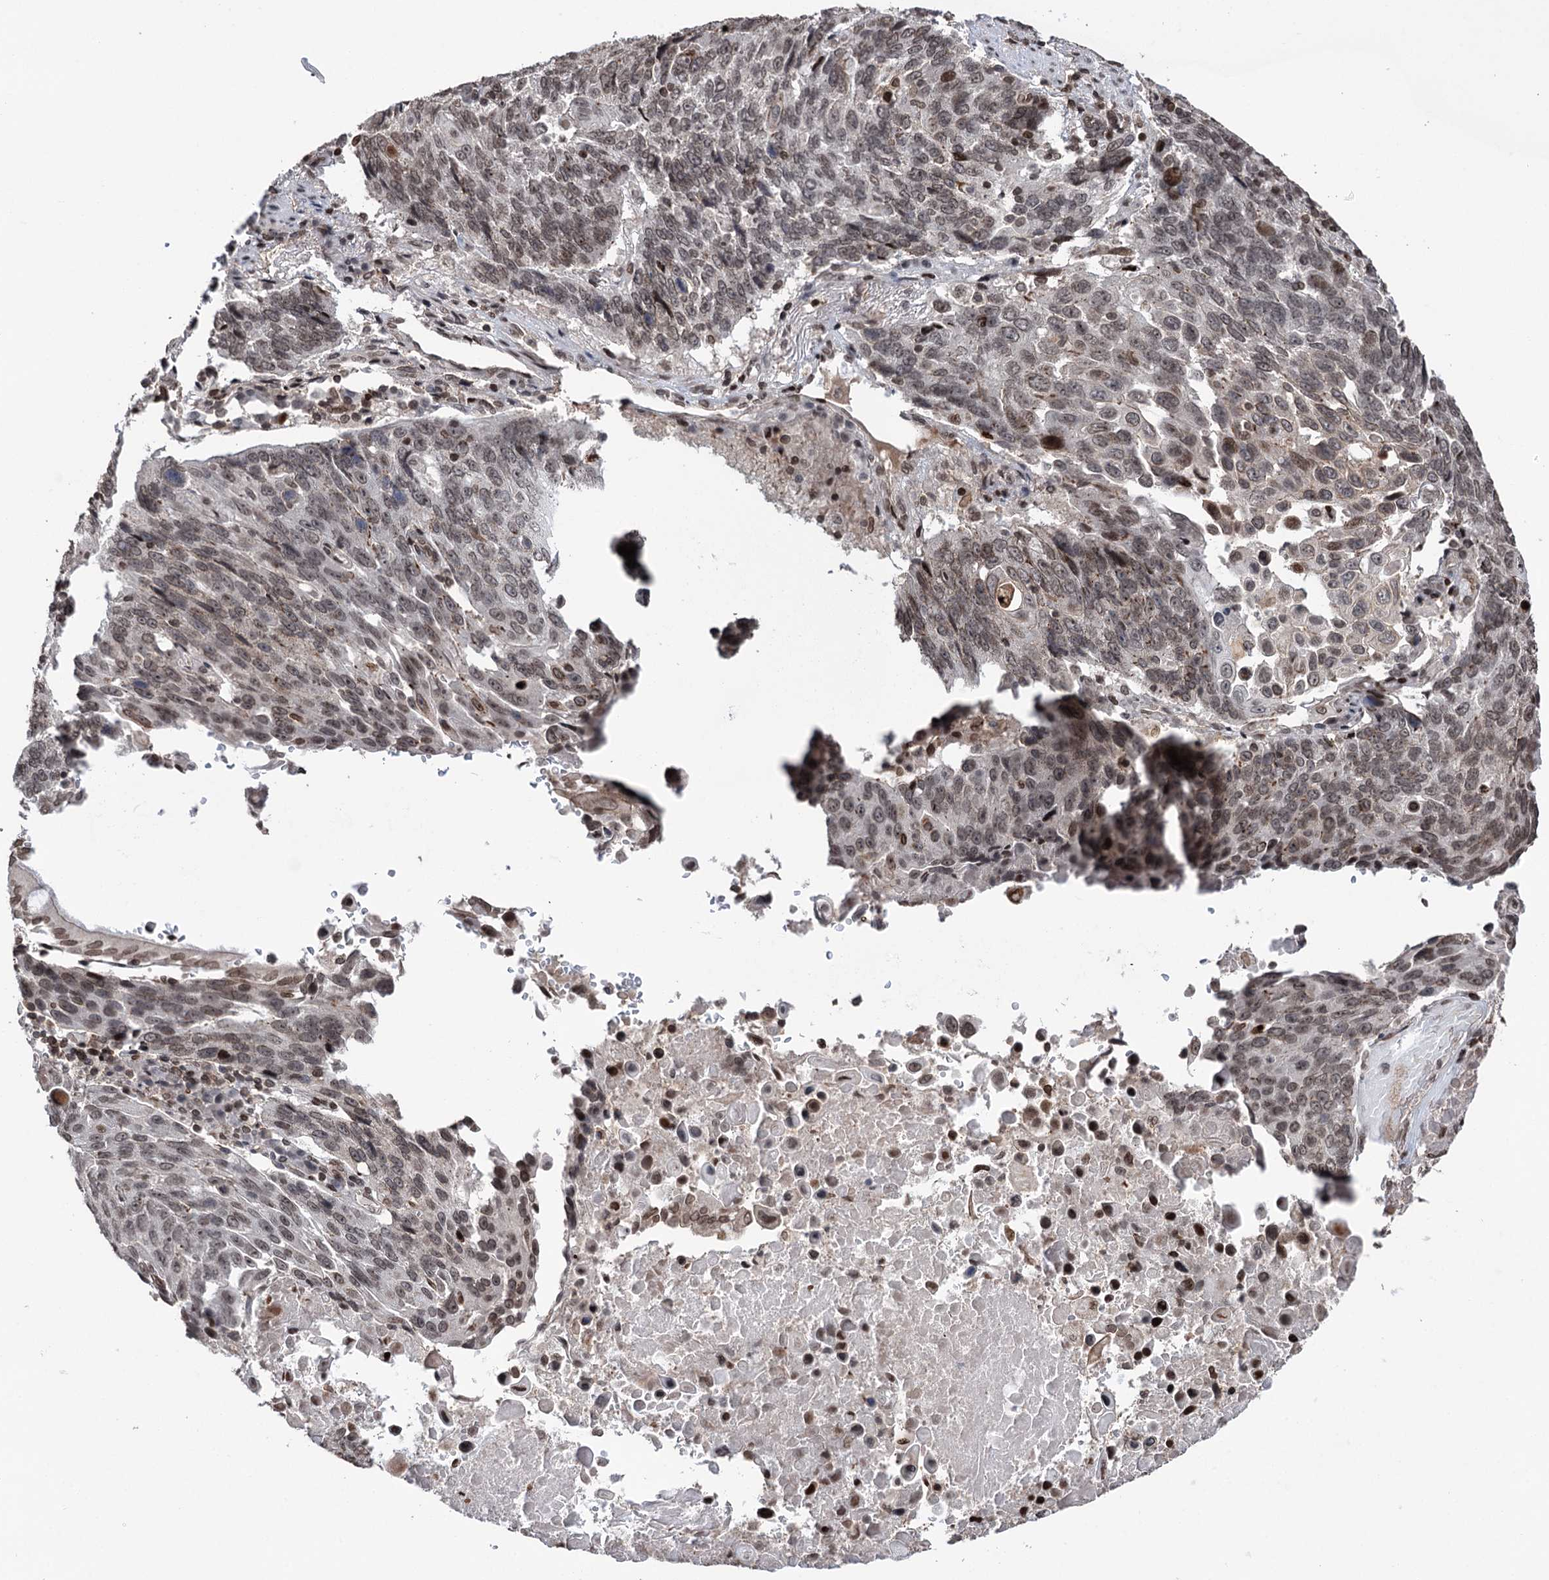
{"staining": {"intensity": "weak", "quantity": ">75%", "location": "nuclear"}, "tissue": "lung cancer", "cell_type": "Tumor cells", "image_type": "cancer", "snomed": [{"axis": "morphology", "description": "Squamous cell carcinoma, NOS"}, {"axis": "topography", "description": "Lung"}], "caption": "Tumor cells demonstrate low levels of weak nuclear staining in about >75% of cells in squamous cell carcinoma (lung).", "gene": "CCDC77", "patient": {"sex": "male", "age": 66}}